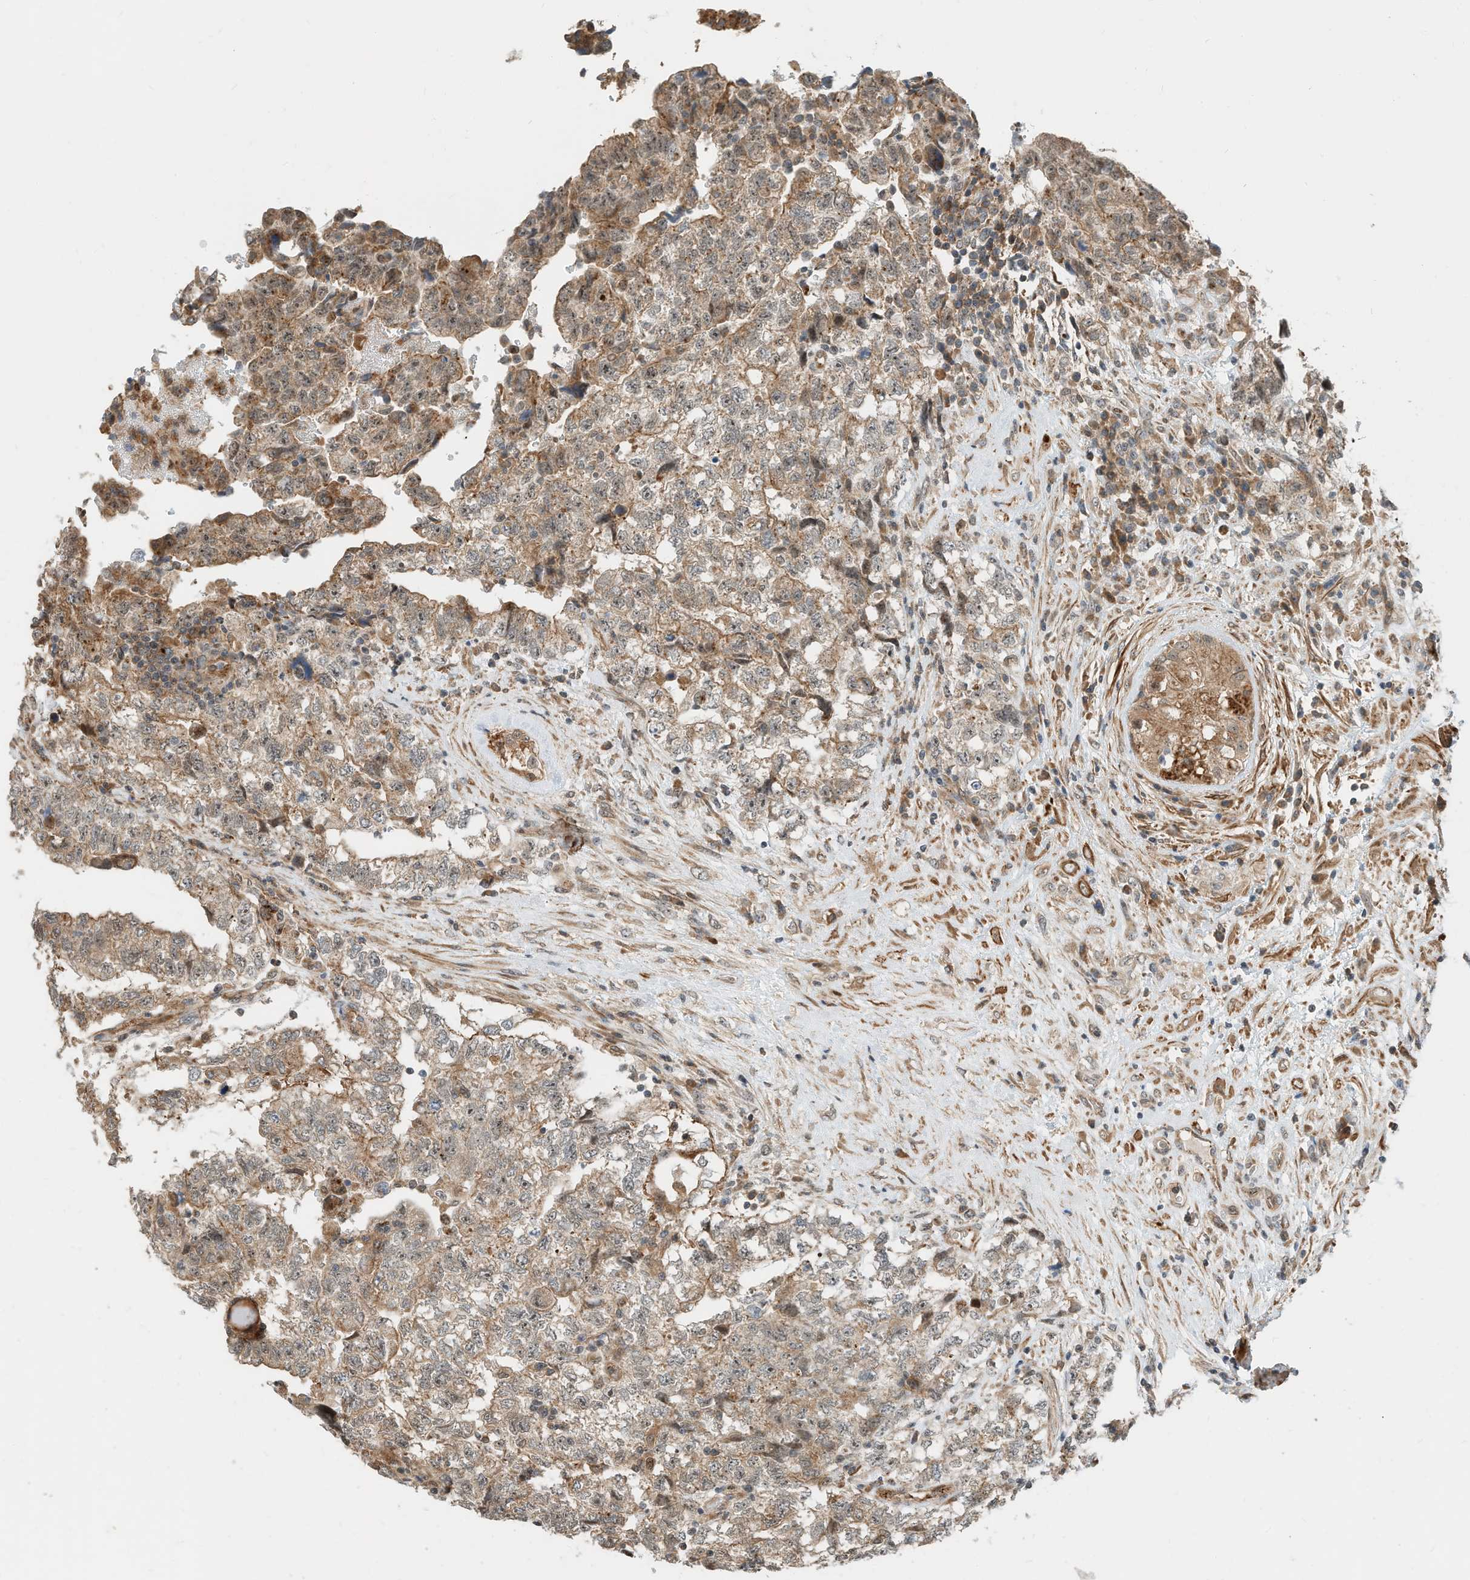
{"staining": {"intensity": "moderate", "quantity": ">75%", "location": "cytoplasmic/membranous"}, "tissue": "testis cancer", "cell_type": "Tumor cells", "image_type": "cancer", "snomed": [{"axis": "morphology", "description": "Carcinoma, Embryonal, NOS"}, {"axis": "topography", "description": "Testis"}], "caption": "This image demonstrates embryonal carcinoma (testis) stained with immunohistochemistry to label a protein in brown. The cytoplasmic/membranous of tumor cells show moderate positivity for the protein. Nuclei are counter-stained blue.", "gene": "CPAMD8", "patient": {"sex": "male", "age": 36}}